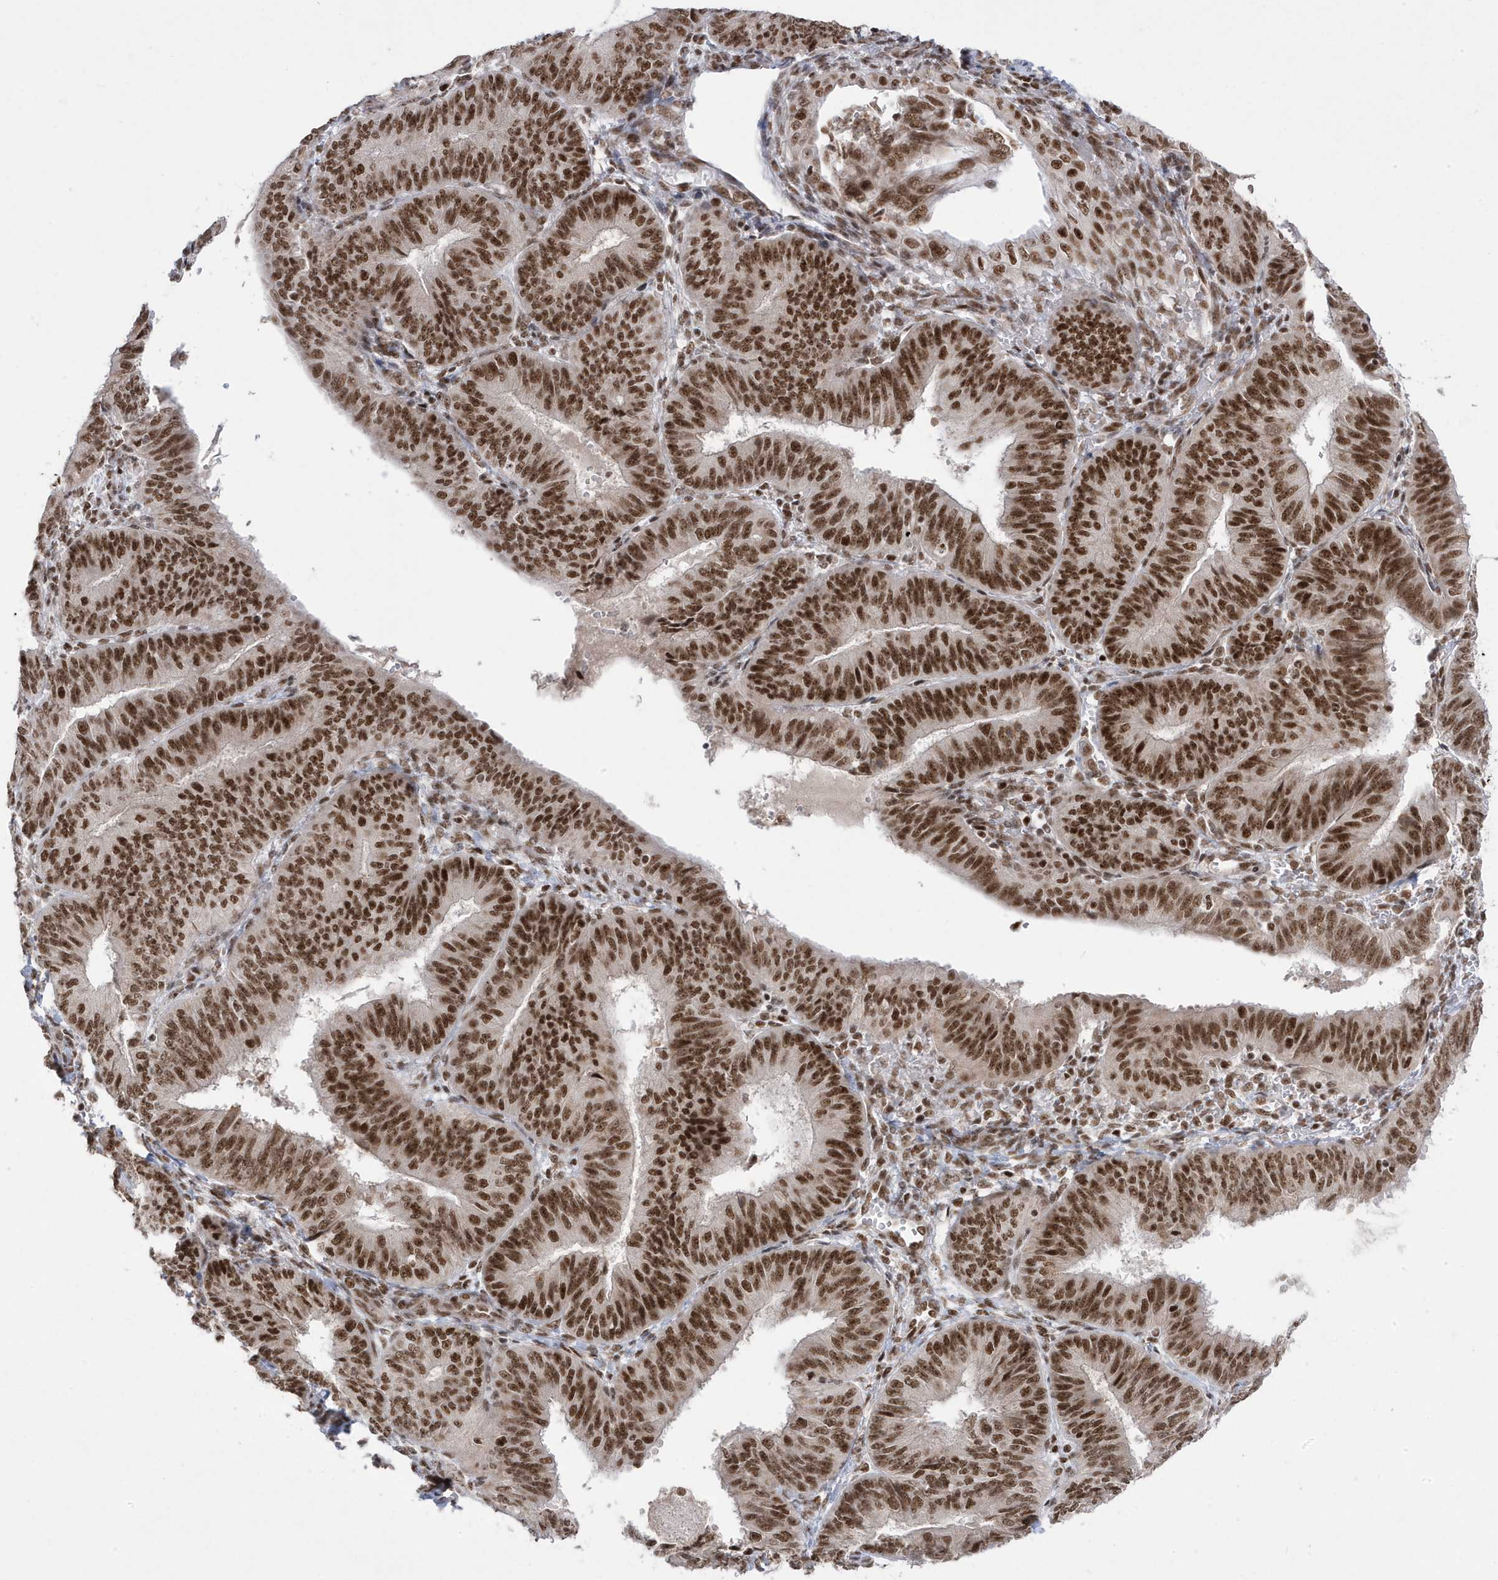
{"staining": {"intensity": "strong", "quantity": ">75%", "location": "nuclear"}, "tissue": "endometrial cancer", "cell_type": "Tumor cells", "image_type": "cancer", "snomed": [{"axis": "morphology", "description": "Adenocarcinoma, NOS"}, {"axis": "topography", "description": "Endometrium"}], "caption": "A micrograph of endometrial cancer stained for a protein displays strong nuclear brown staining in tumor cells.", "gene": "MTREX", "patient": {"sex": "female", "age": 58}}